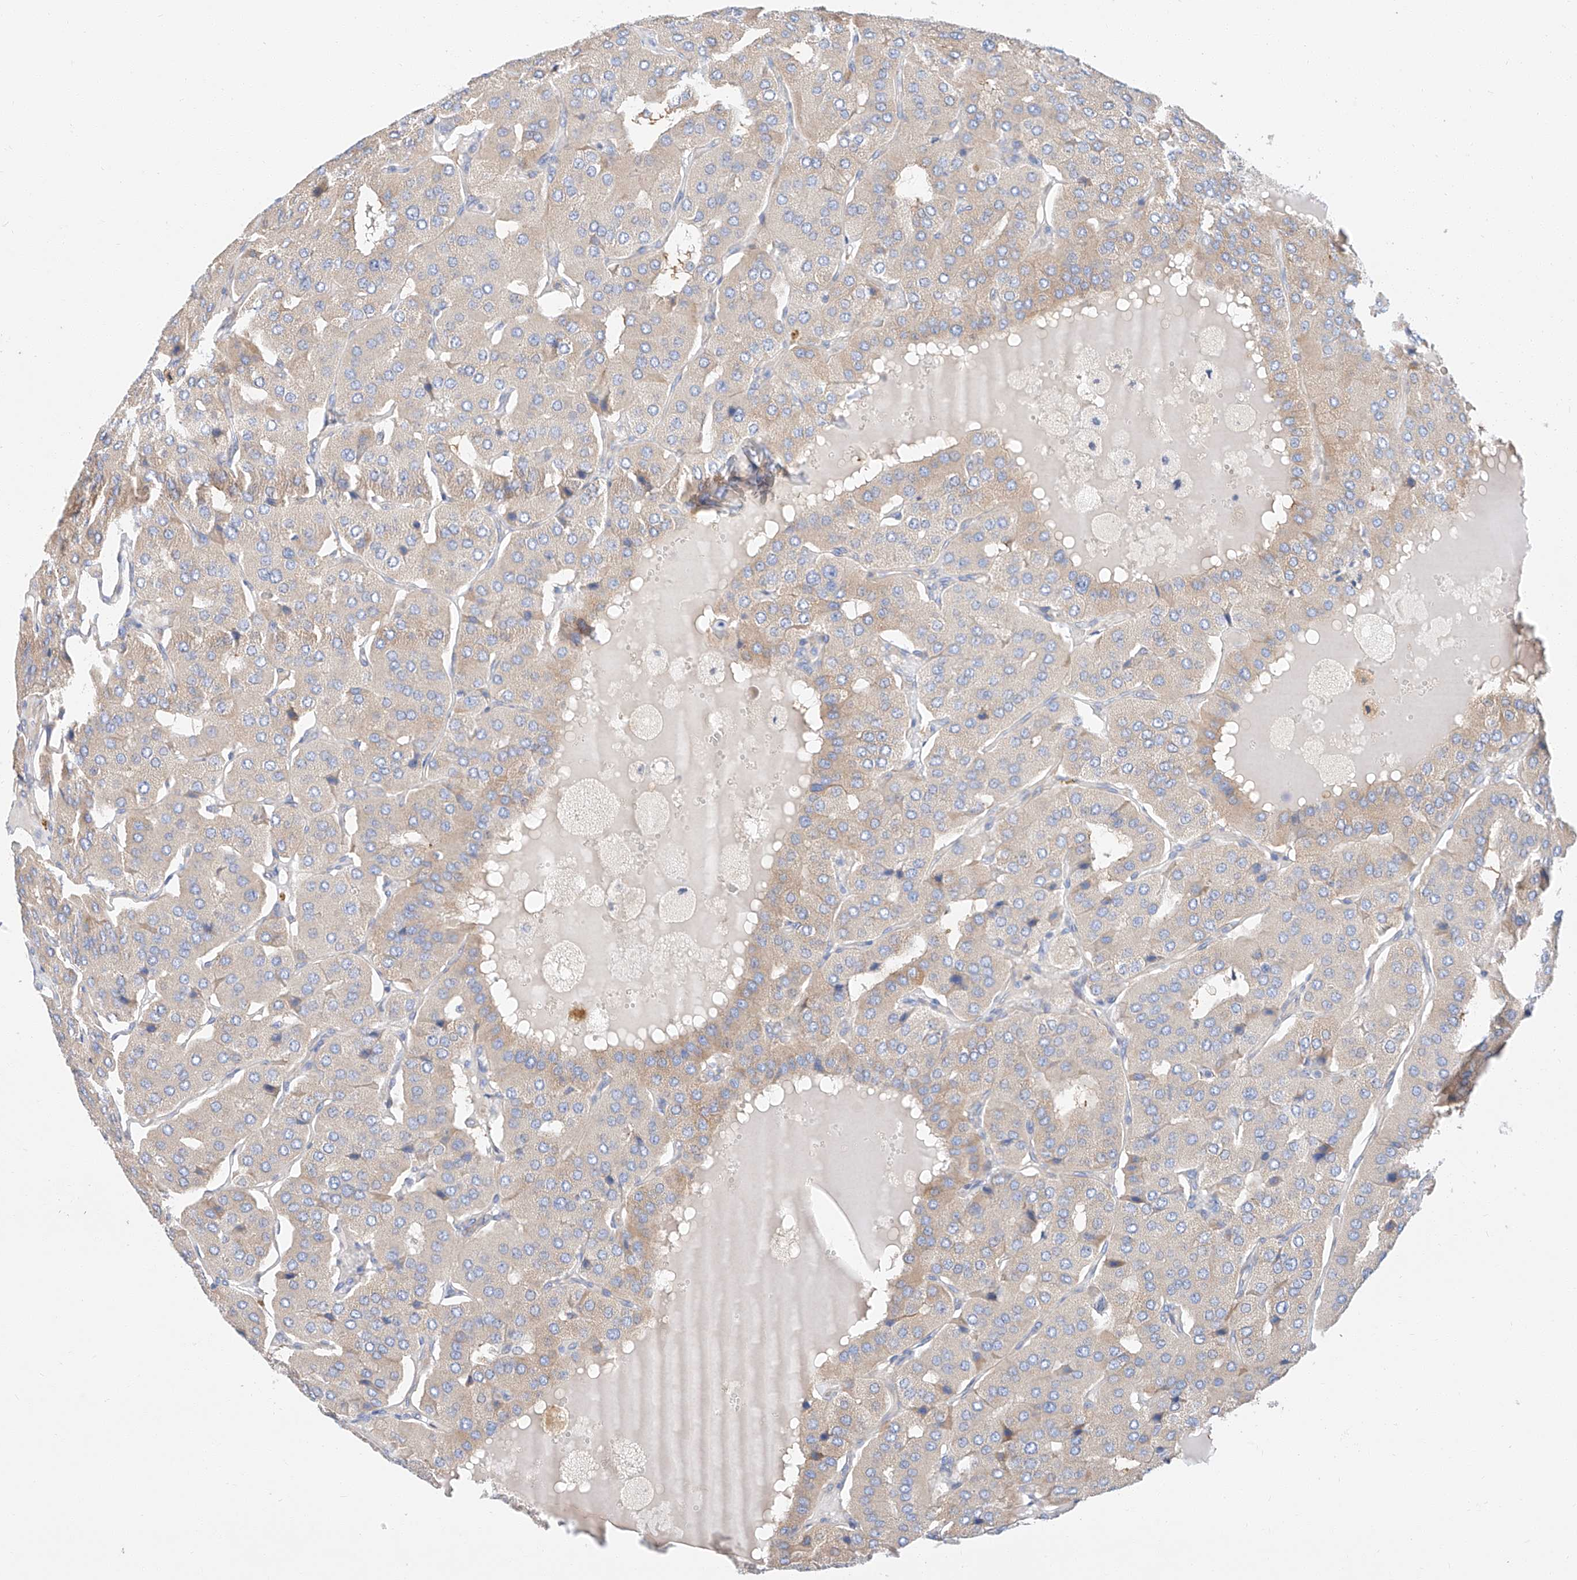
{"staining": {"intensity": "weak", "quantity": "<25%", "location": "cytoplasmic/membranous"}, "tissue": "parathyroid gland", "cell_type": "Glandular cells", "image_type": "normal", "snomed": [{"axis": "morphology", "description": "Normal tissue, NOS"}, {"axis": "morphology", "description": "Adenoma, NOS"}, {"axis": "topography", "description": "Parathyroid gland"}], "caption": "High power microscopy micrograph of an immunohistochemistry (IHC) image of unremarkable parathyroid gland, revealing no significant positivity in glandular cells.", "gene": "GLMN", "patient": {"sex": "female", "age": 86}}